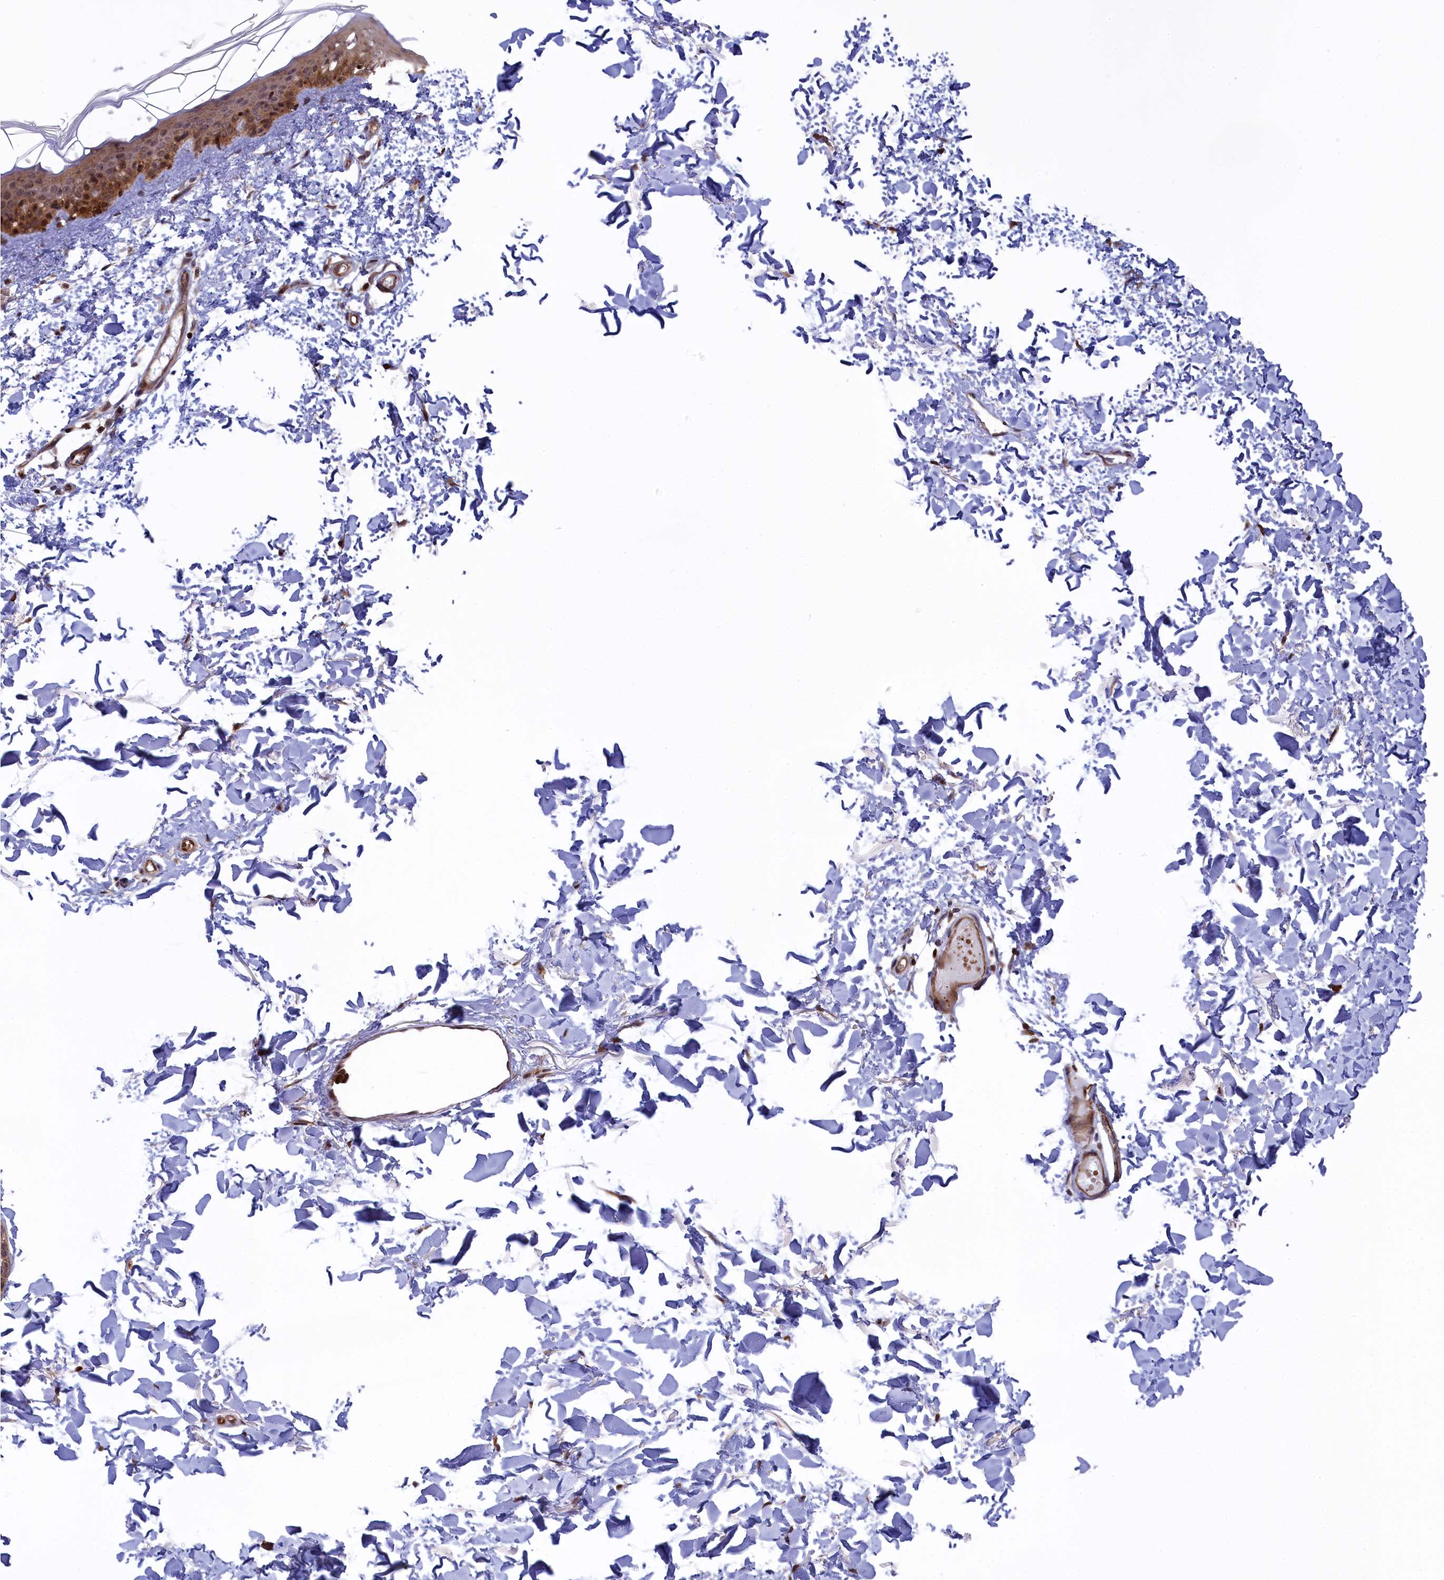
{"staining": {"intensity": "moderate", "quantity": ">75%", "location": "cytoplasmic/membranous"}, "tissue": "skin", "cell_type": "Fibroblasts", "image_type": "normal", "snomed": [{"axis": "morphology", "description": "Normal tissue, NOS"}, {"axis": "topography", "description": "Skin"}], "caption": "Human skin stained for a protein (brown) demonstrates moderate cytoplasmic/membranous positive positivity in about >75% of fibroblasts.", "gene": "DDX60L", "patient": {"sex": "female", "age": 58}}